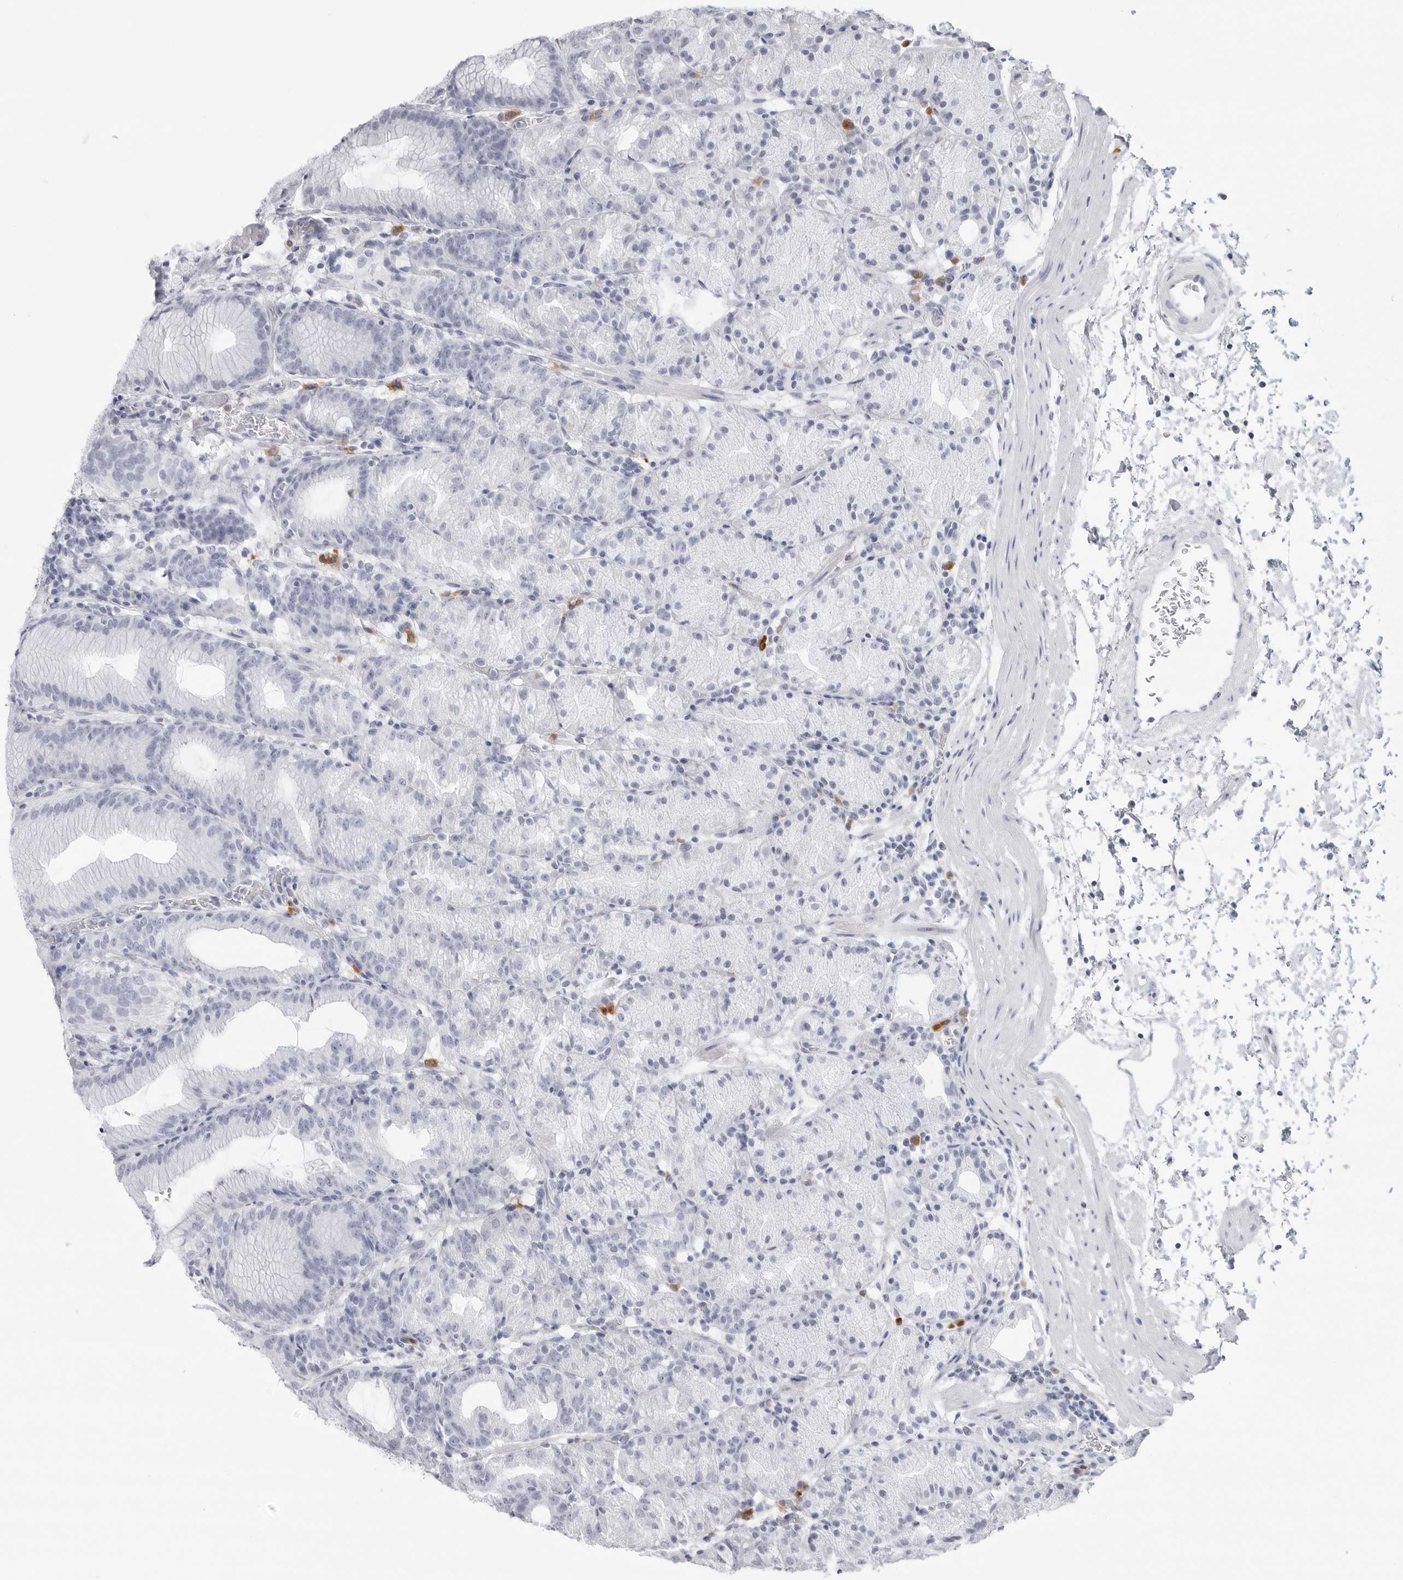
{"staining": {"intensity": "negative", "quantity": "none", "location": "none"}, "tissue": "stomach", "cell_type": "Glandular cells", "image_type": "normal", "snomed": [{"axis": "morphology", "description": "Normal tissue, NOS"}, {"axis": "topography", "description": "Stomach, upper"}], "caption": "Protein analysis of benign stomach displays no significant positivity in glandular cells.", "gene": "AMPD1", "patient": {"sex": "male", "age": 48}}